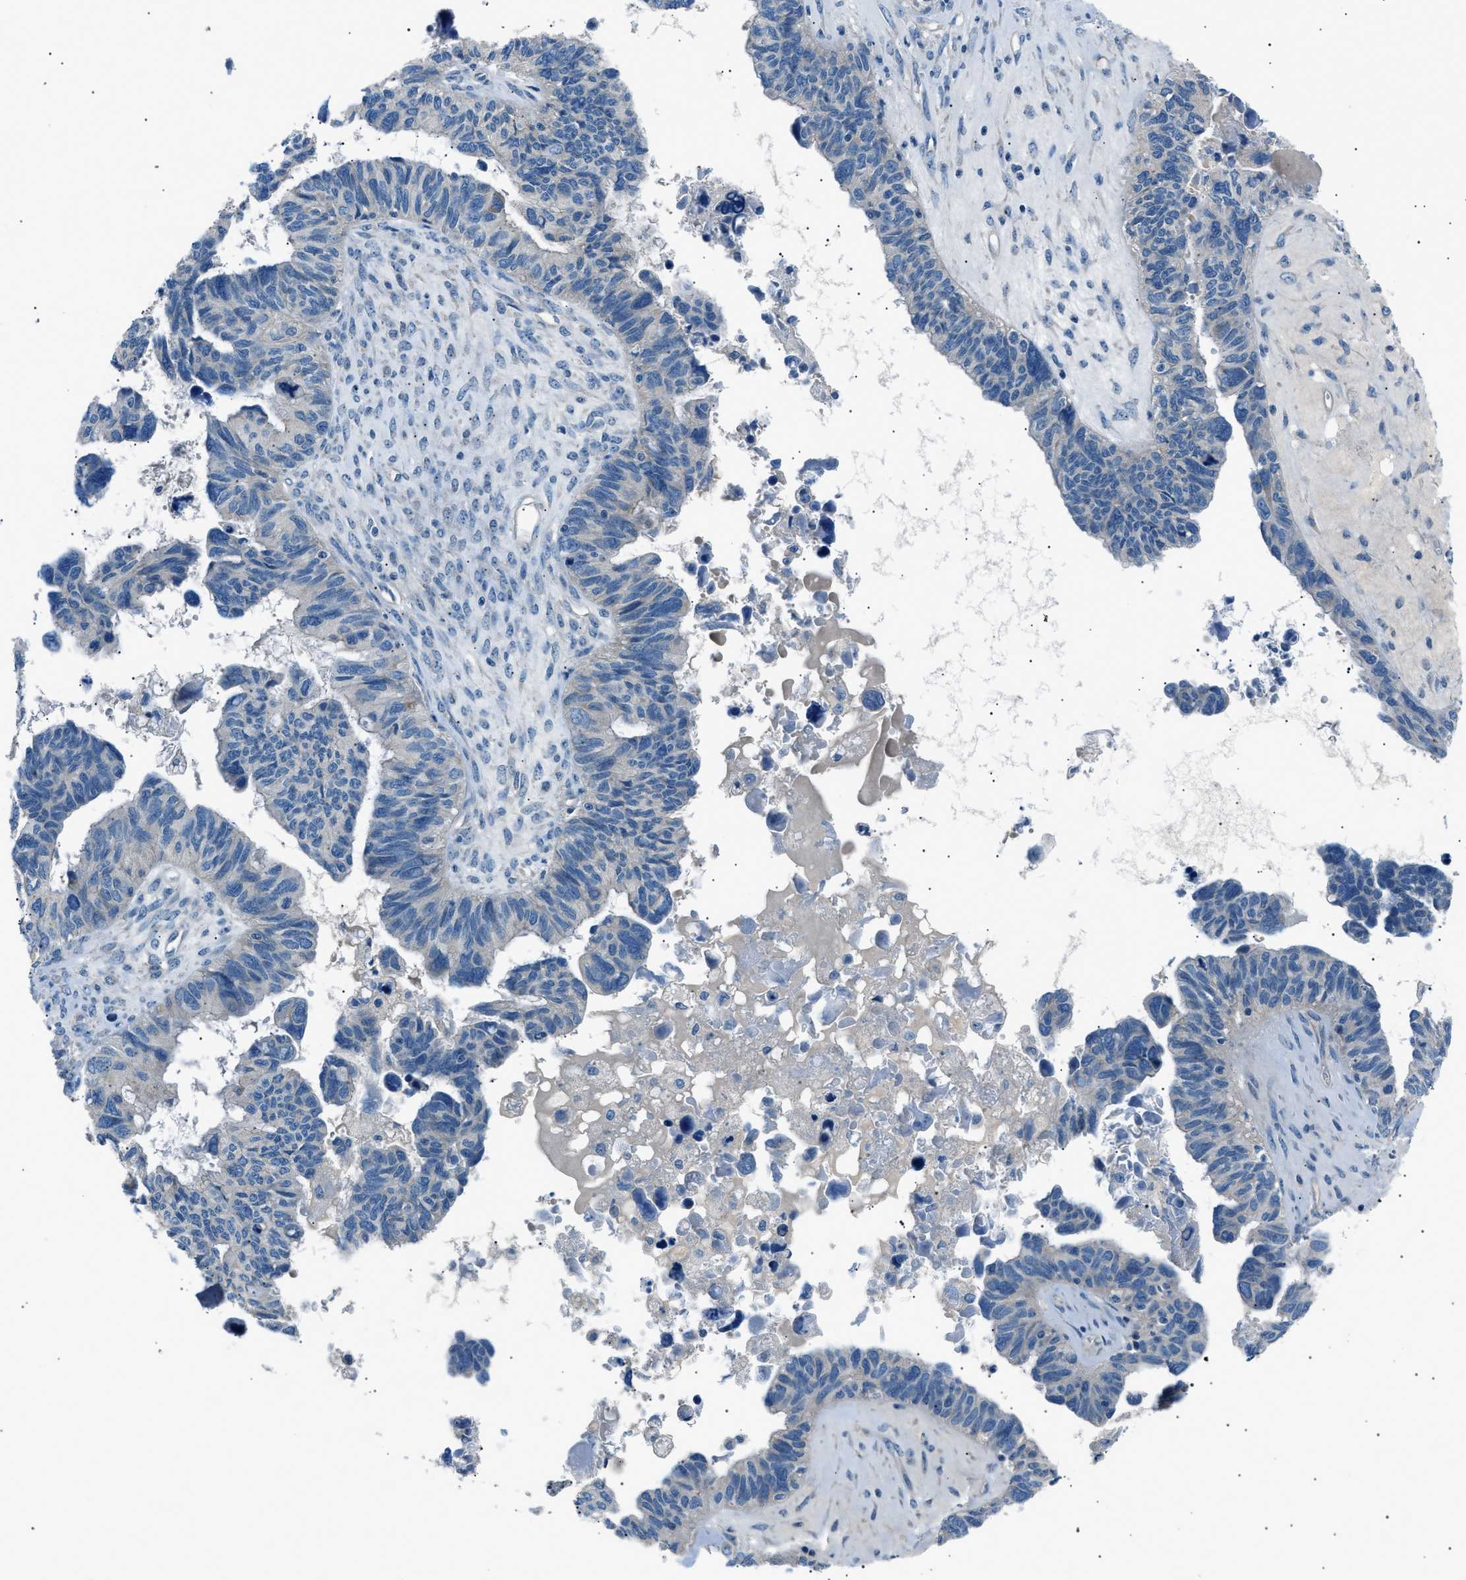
{"staining": {"intensity": "negative", "quantity": "none", "location": "none"}, "tissue": "ovarian cancer", "cell_type": "Tumor cells", "image_type": "cancer", "snomed": [{"axis": "morphology", "description": "Cystadenocarcinoma, serous, NOS"}, {"axis": "topography", "description": "Ovary"}], "caption": "Immunohistochemical staining of ovarian cancer (serous cystadenocarcinoma) reveals no significant staining in tumor cells. (Brightfield microscopy of DAB IHC at high magnification).", "gene": "LRRC37B", "patient": {"sex": "female", "age": 79}}